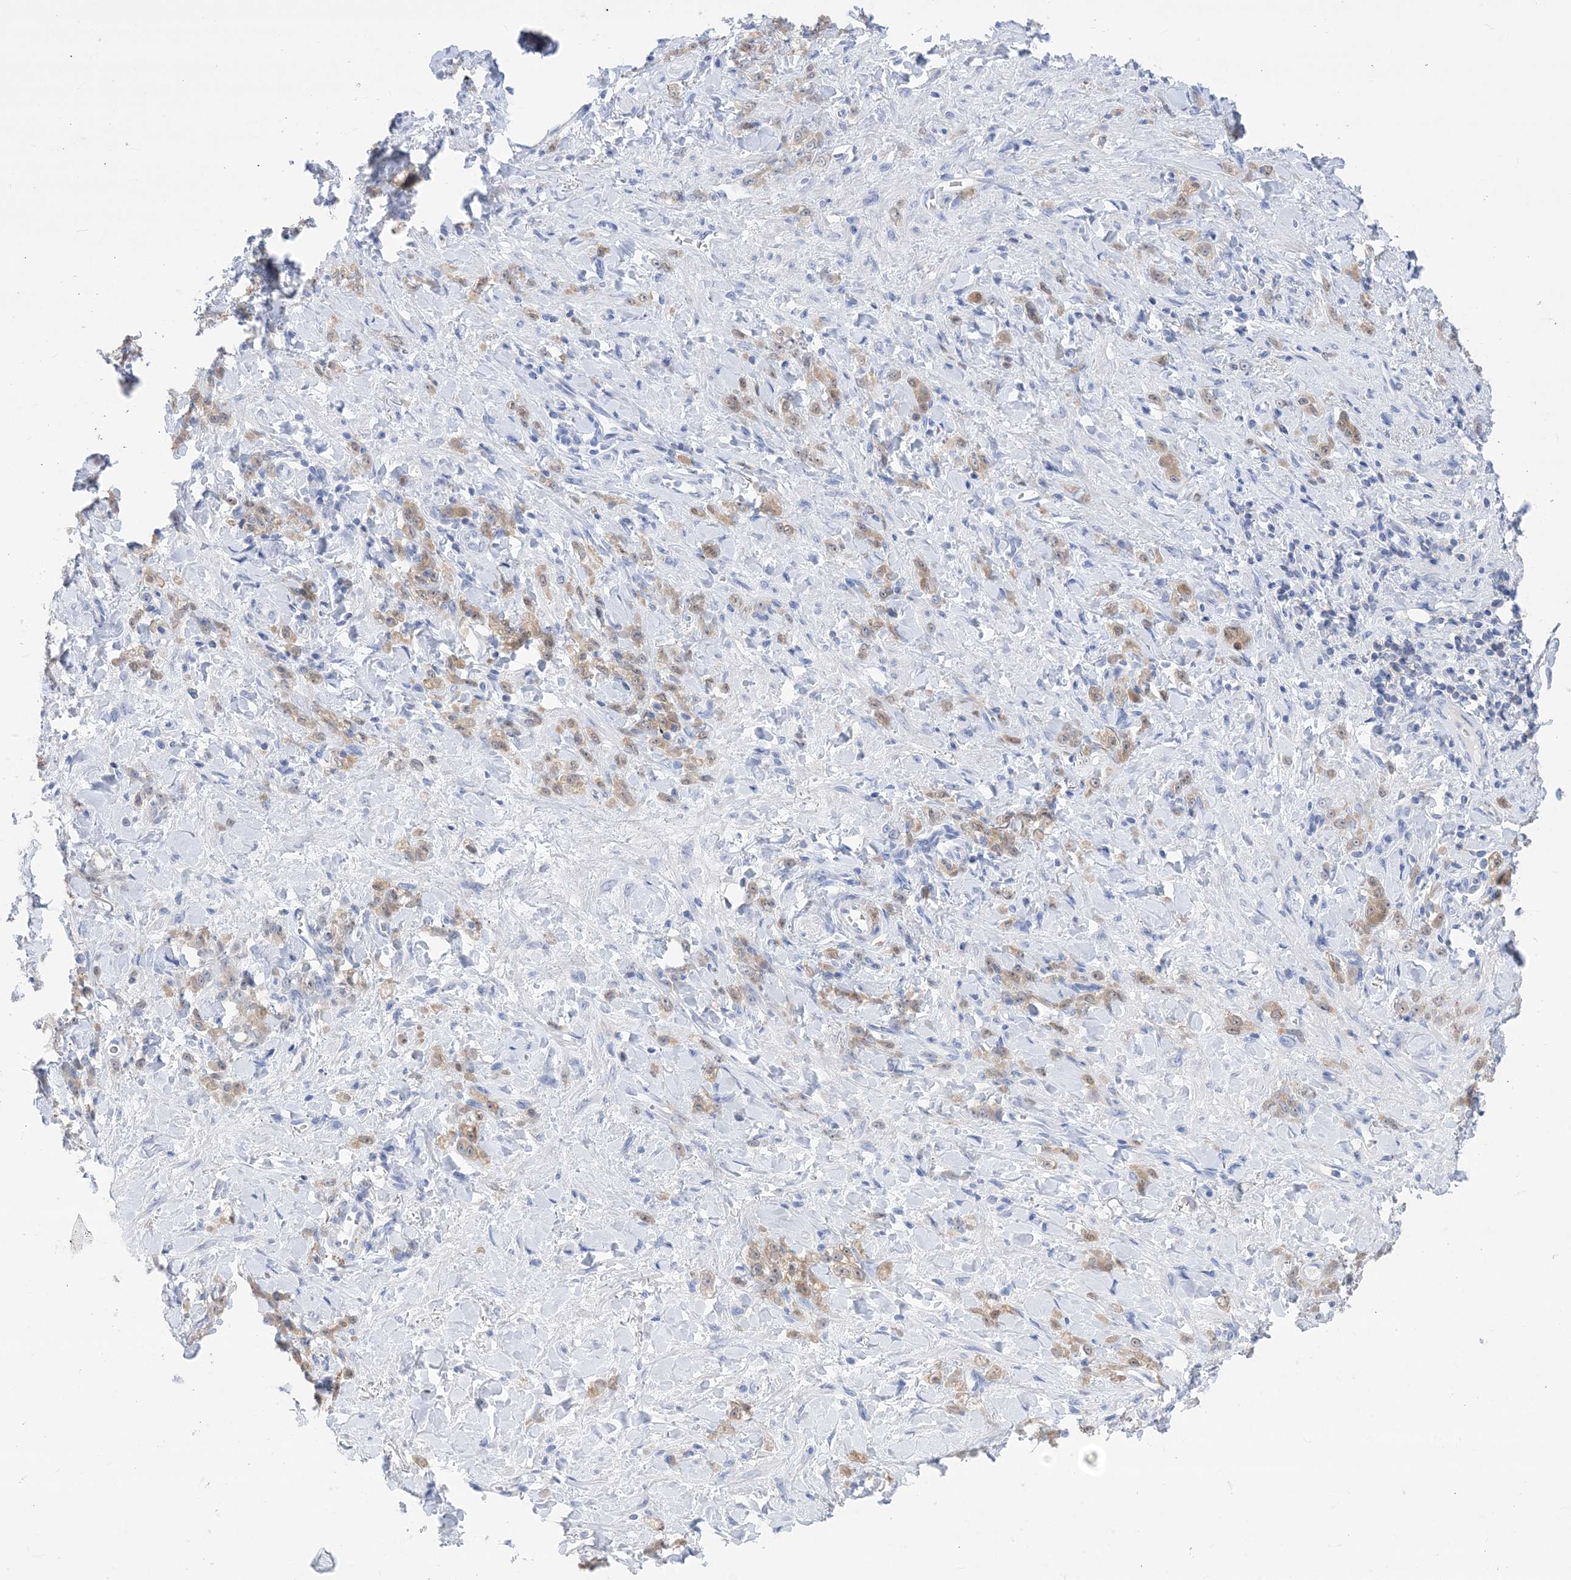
{"staining": {"intensity": "weak", "quantity": "25%-75%", "location": "cytoplasmic/membranous"}, "tissue": "stomach cancer", "cell_type": "Tumor cells", "image_type": "cancer", "snomed": [{"axis": "morphology", "description": "Normal tissue, NOS"}, {"axis": "morphology", "description": "Adenocarcinoma, NOS"}, {"axis": "topography", "description": "Stomach"}], "caption": "Stomach cancer stained for a protein demonstrates weak cytoplasmic/membranous positivity in tumor cells.", "gene": "SH3YL1", "patient": {"sex": "male", "age": 82}}